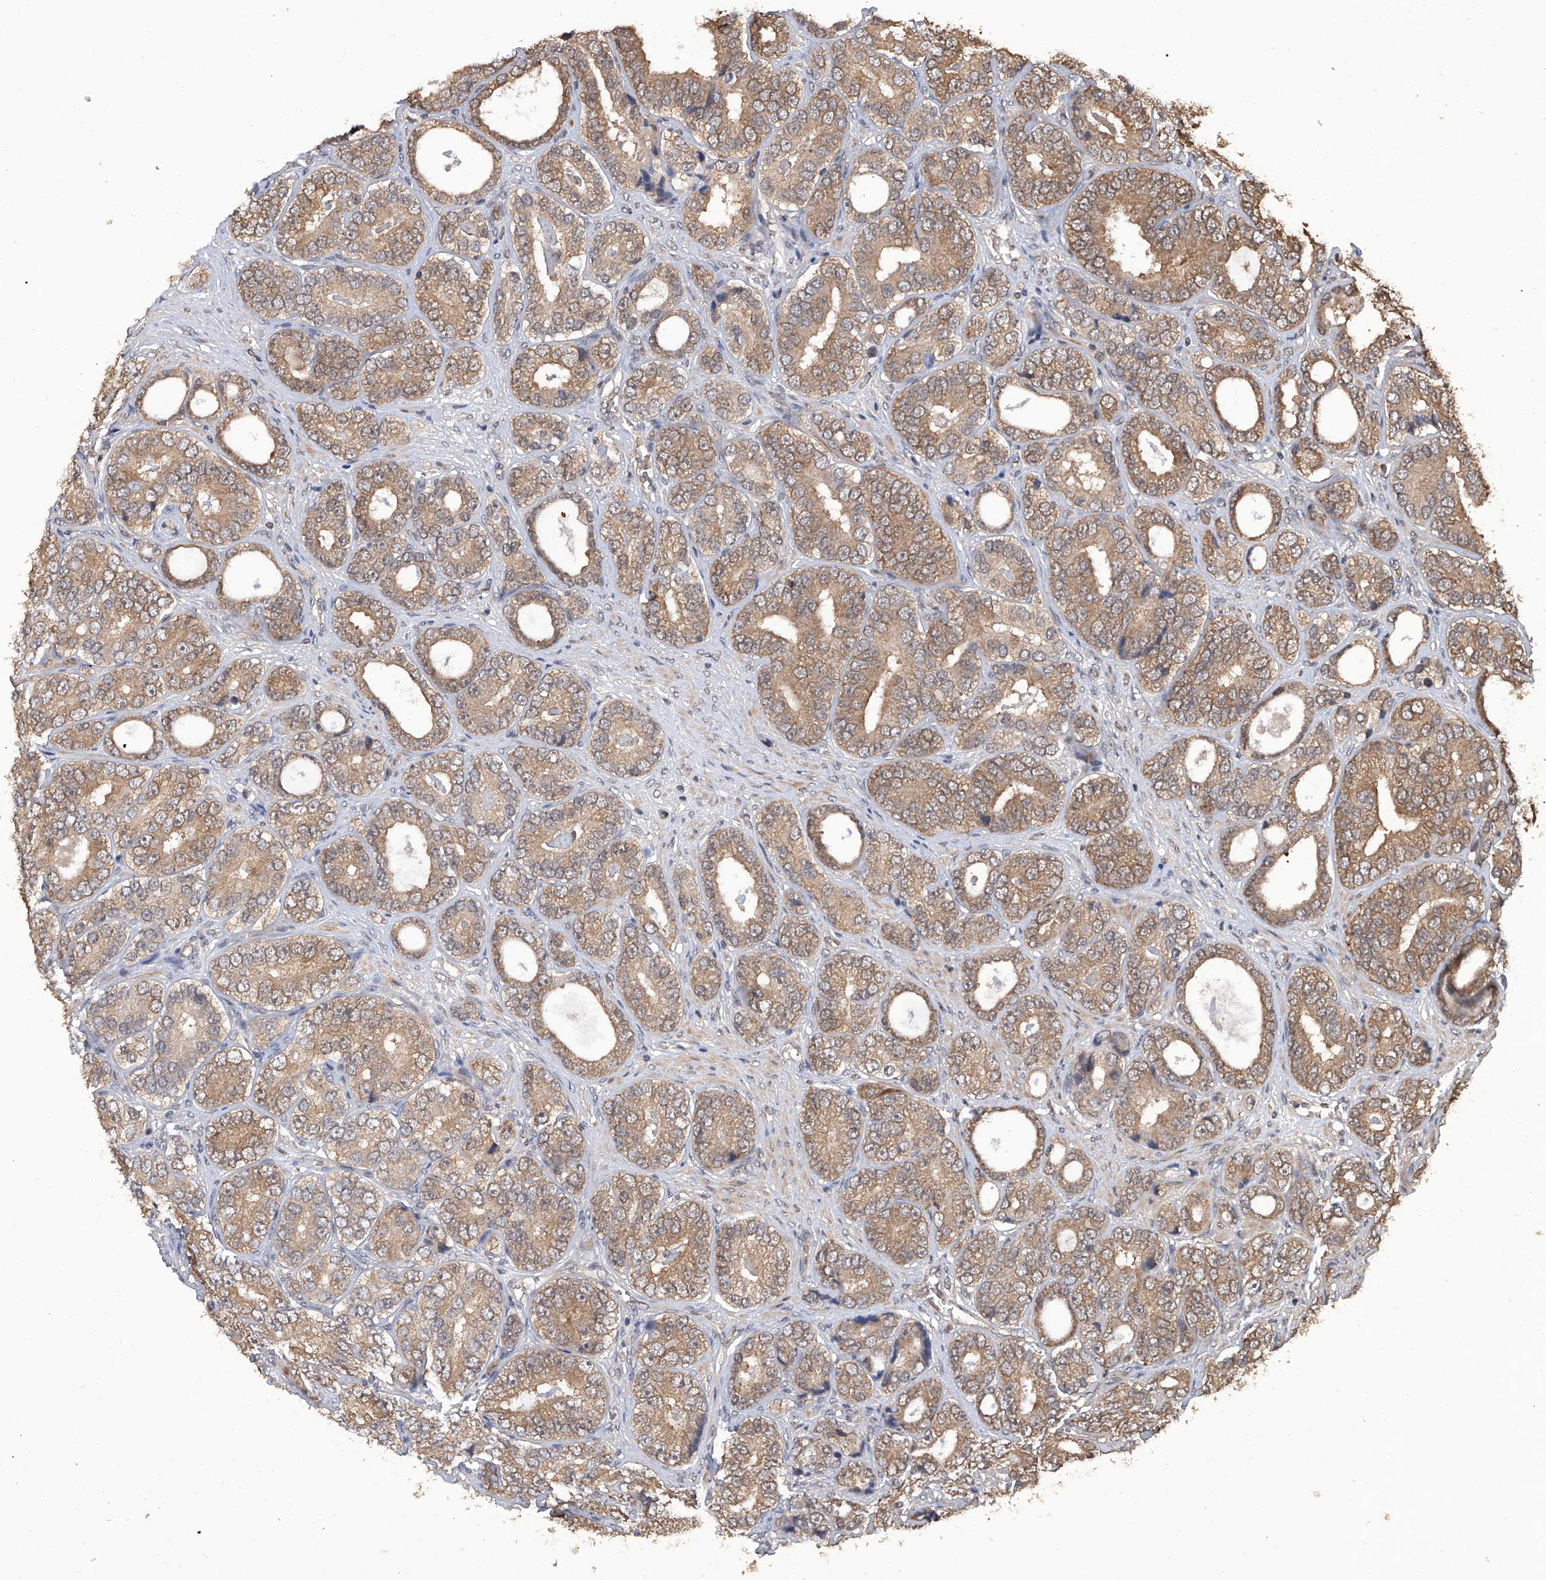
{"staining": {"intensity": "moderate", "quantity": ">75%", "location": "cytoplasmic/membranous"}, "tissue": "prostate cancer", "cell_type": "Tumor cells", "image_type": "cancer", "snomed": [{"axis": "morphology", "description": "Adenocarcinoma, High grade"}, {"axis": "topography", "description": "Prostate"}], "caption": "Prostate cancer (adenocarcinoma (high-grade)) stained for a protein shows moderate cytoplasmic/membranous positivity in tumor cells. The staining is performed using DAB (3,3'-diaminobenzidine) brown chromogen to label protein expression. The nuclei are counter-stained blue using hematoxylin.", "gene": "LYSMD4", "patient": {"sex": "male", "age": 56}}